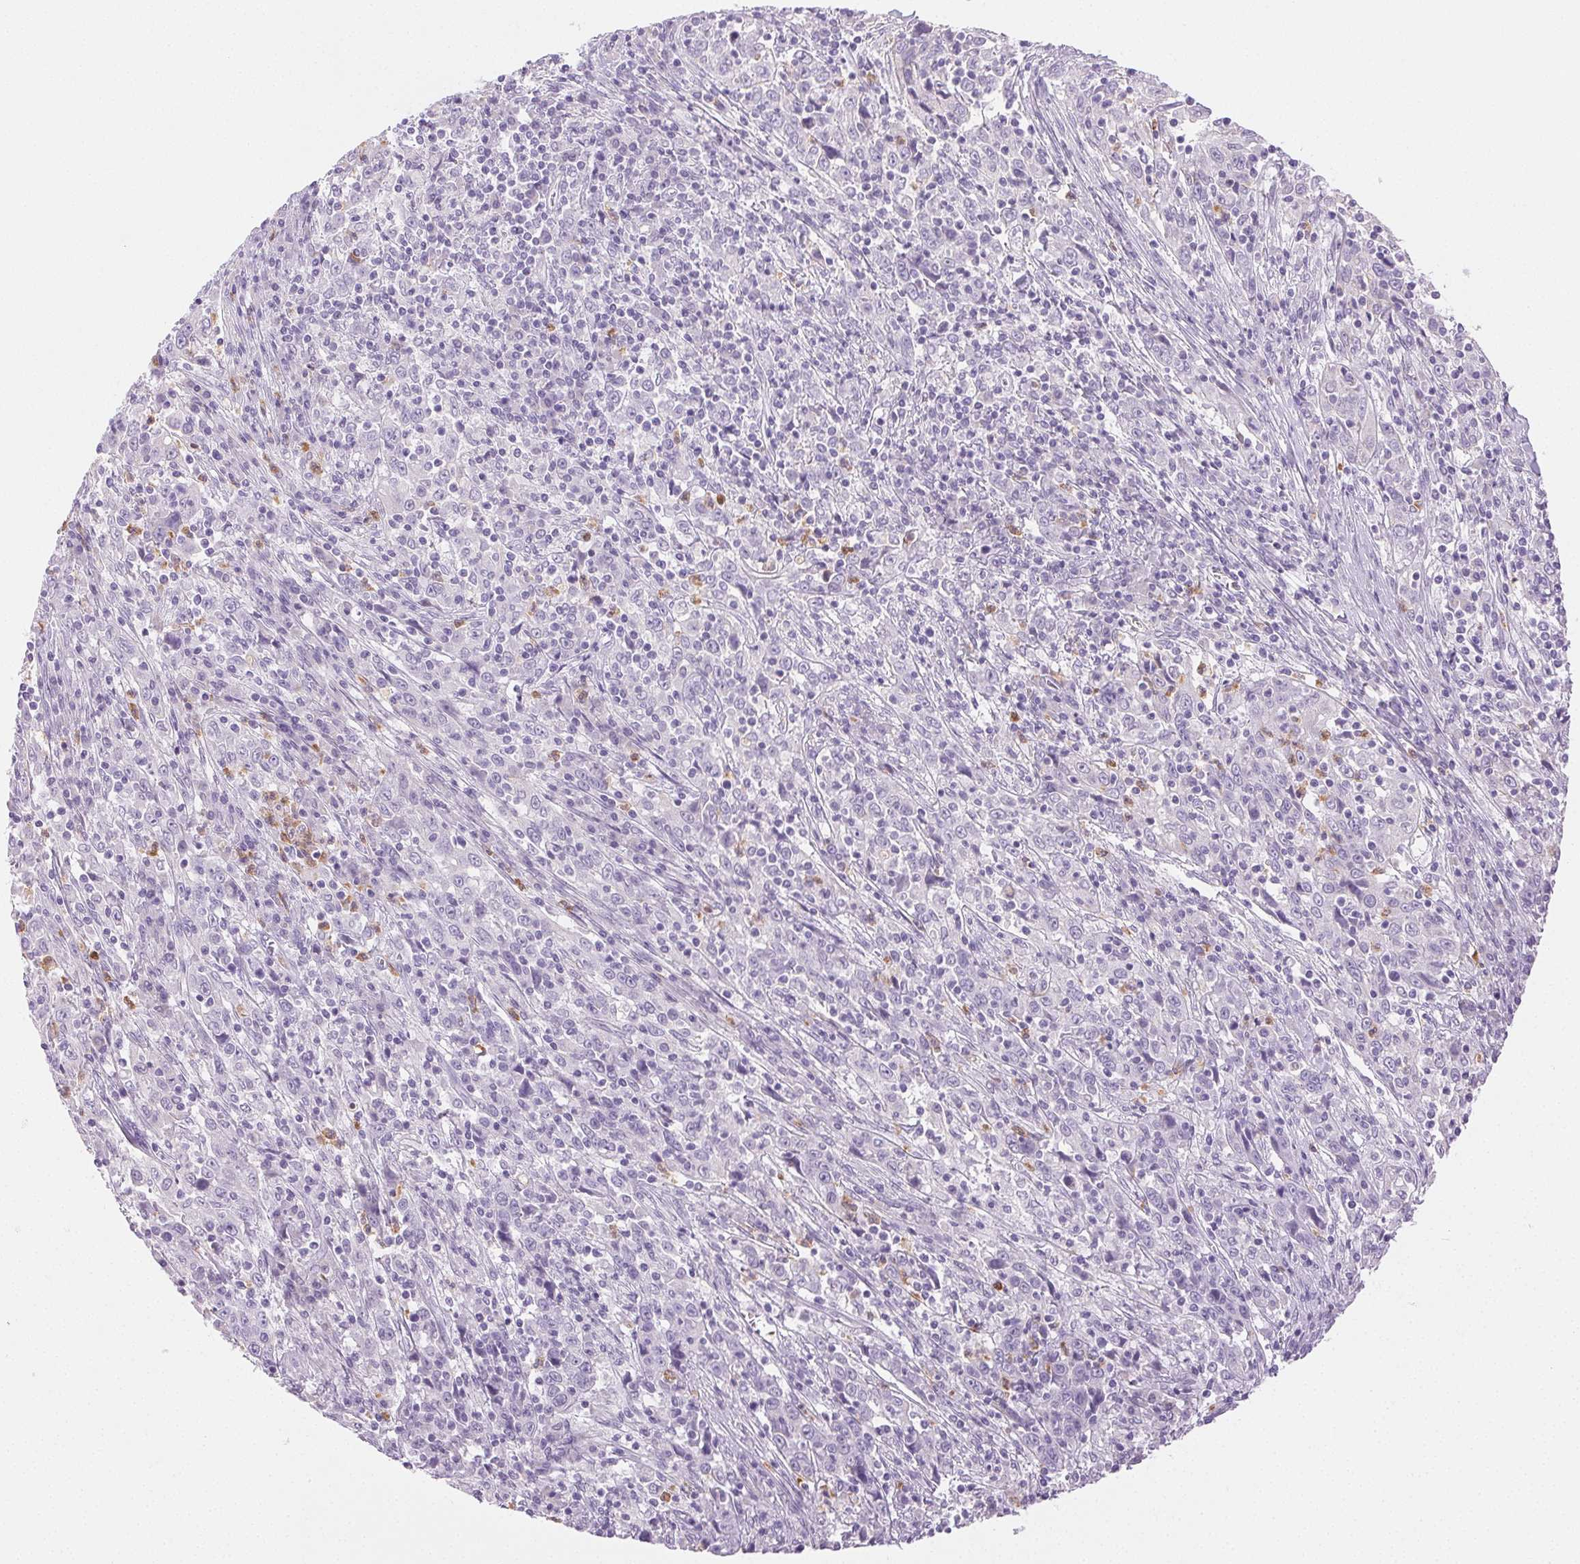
{"staining": {"intensity": "negative", "quantity": "none", "location": "none"}, "tissue": "cervical cancer", "cell_type": "Tumor cells", "image_type": "cancer", "snomed": [{"axis": "morphology", "description": "Squamous cell carcinoma, NOS"}, {"axis": "topography", "description": "Cervix"}], "caption": "Immunohistochemical staining of human cervical squamous cell carcinoma exhibits no significant staining in tumor cells.", "gene": "EMX2", "patient": {"sex": "female", "age": 46}}